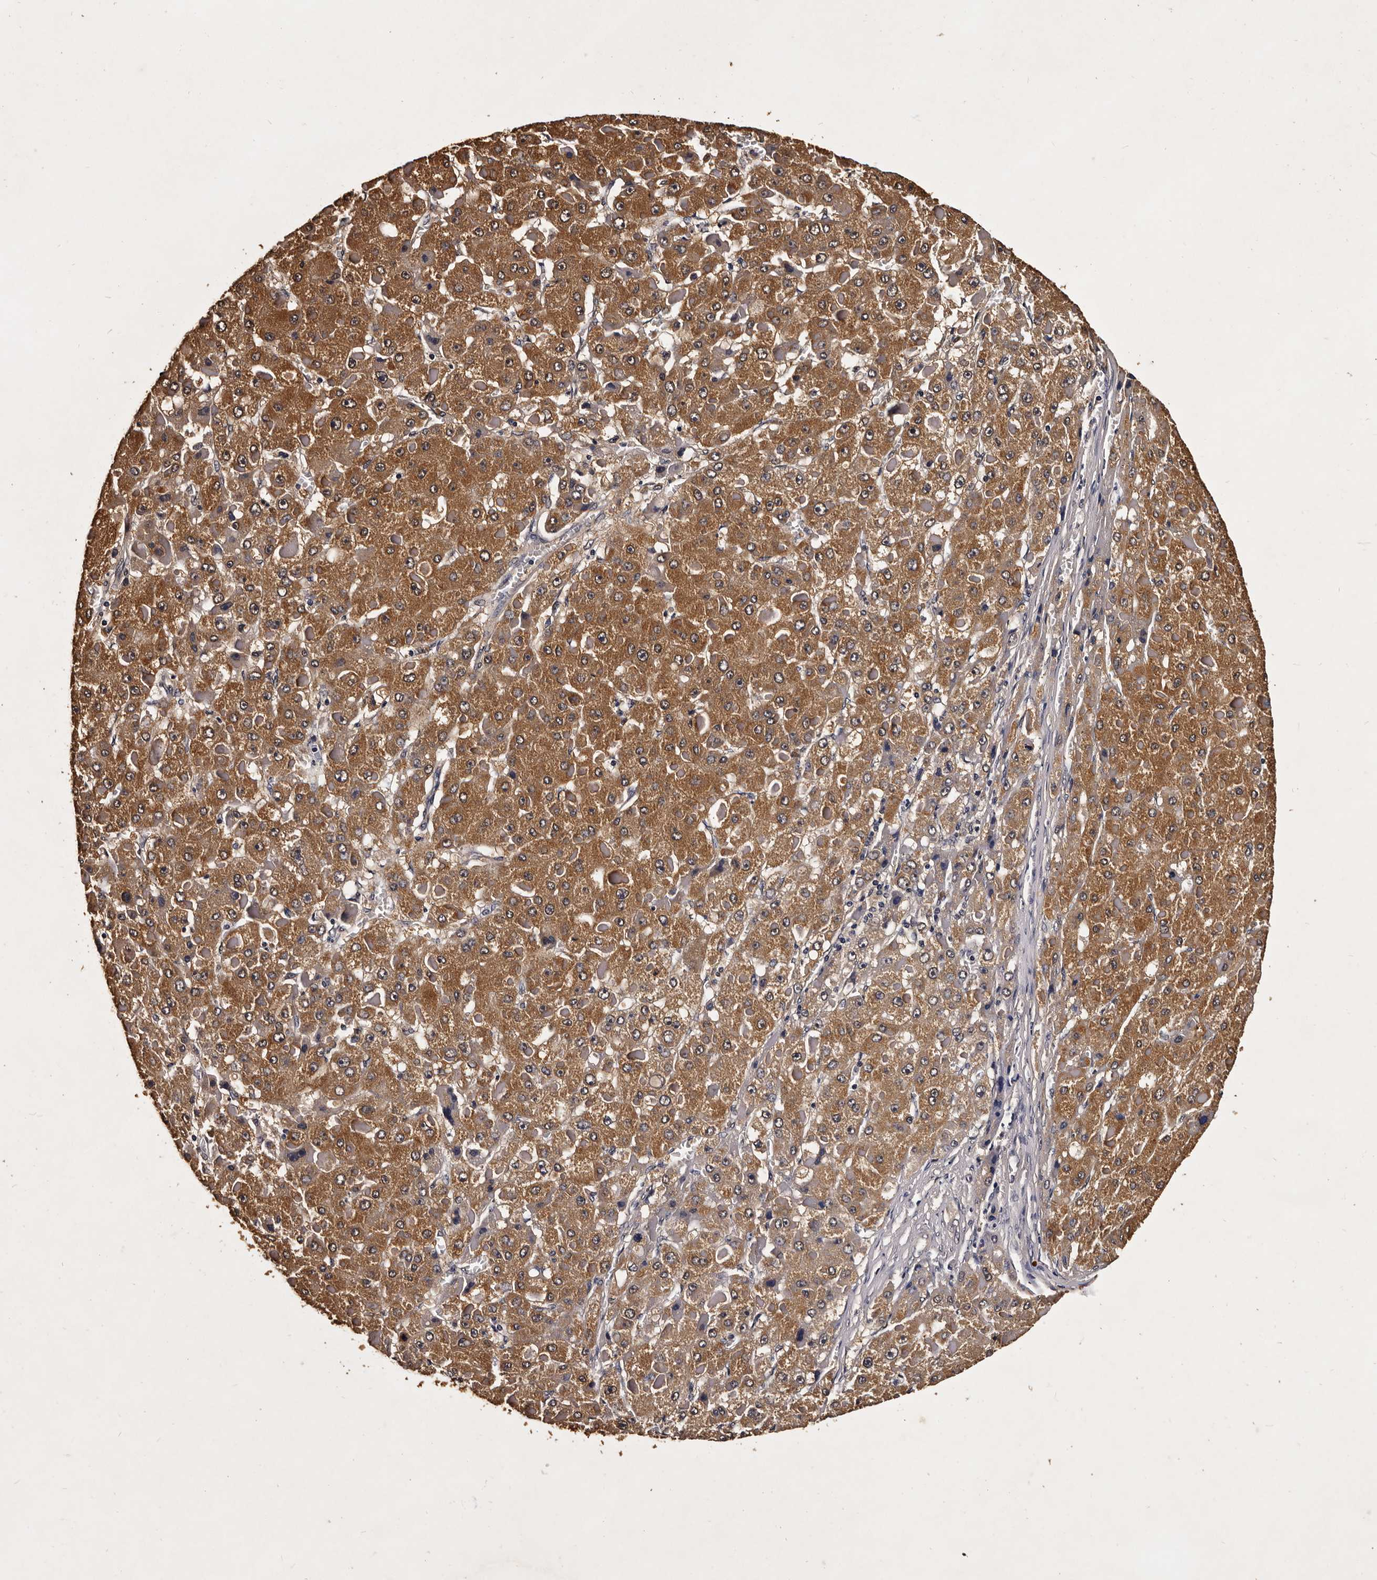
{"staining": {"intensity": "moderate", "quantity": ">75%", "location": "cytoplasmic/membranous"}, "tissue": "liver cancer", "cell_type": "Tumor cells", "image_type": "cancer", "snomed": [{"axis": "morphology", "description": "Carcinoma, Hepatocellular, NOS"}, {"axis": "topography", "description": "Liver"}], "caption": "Immunohistochemical staining of human liver hepatocellular carcinoma reveals medium levels of moderate cytoplasmic/membranous expression in approximately >75% of tumor cells.", "gene": "PARS2", "patient": {"sex": "female", "age": 73}}